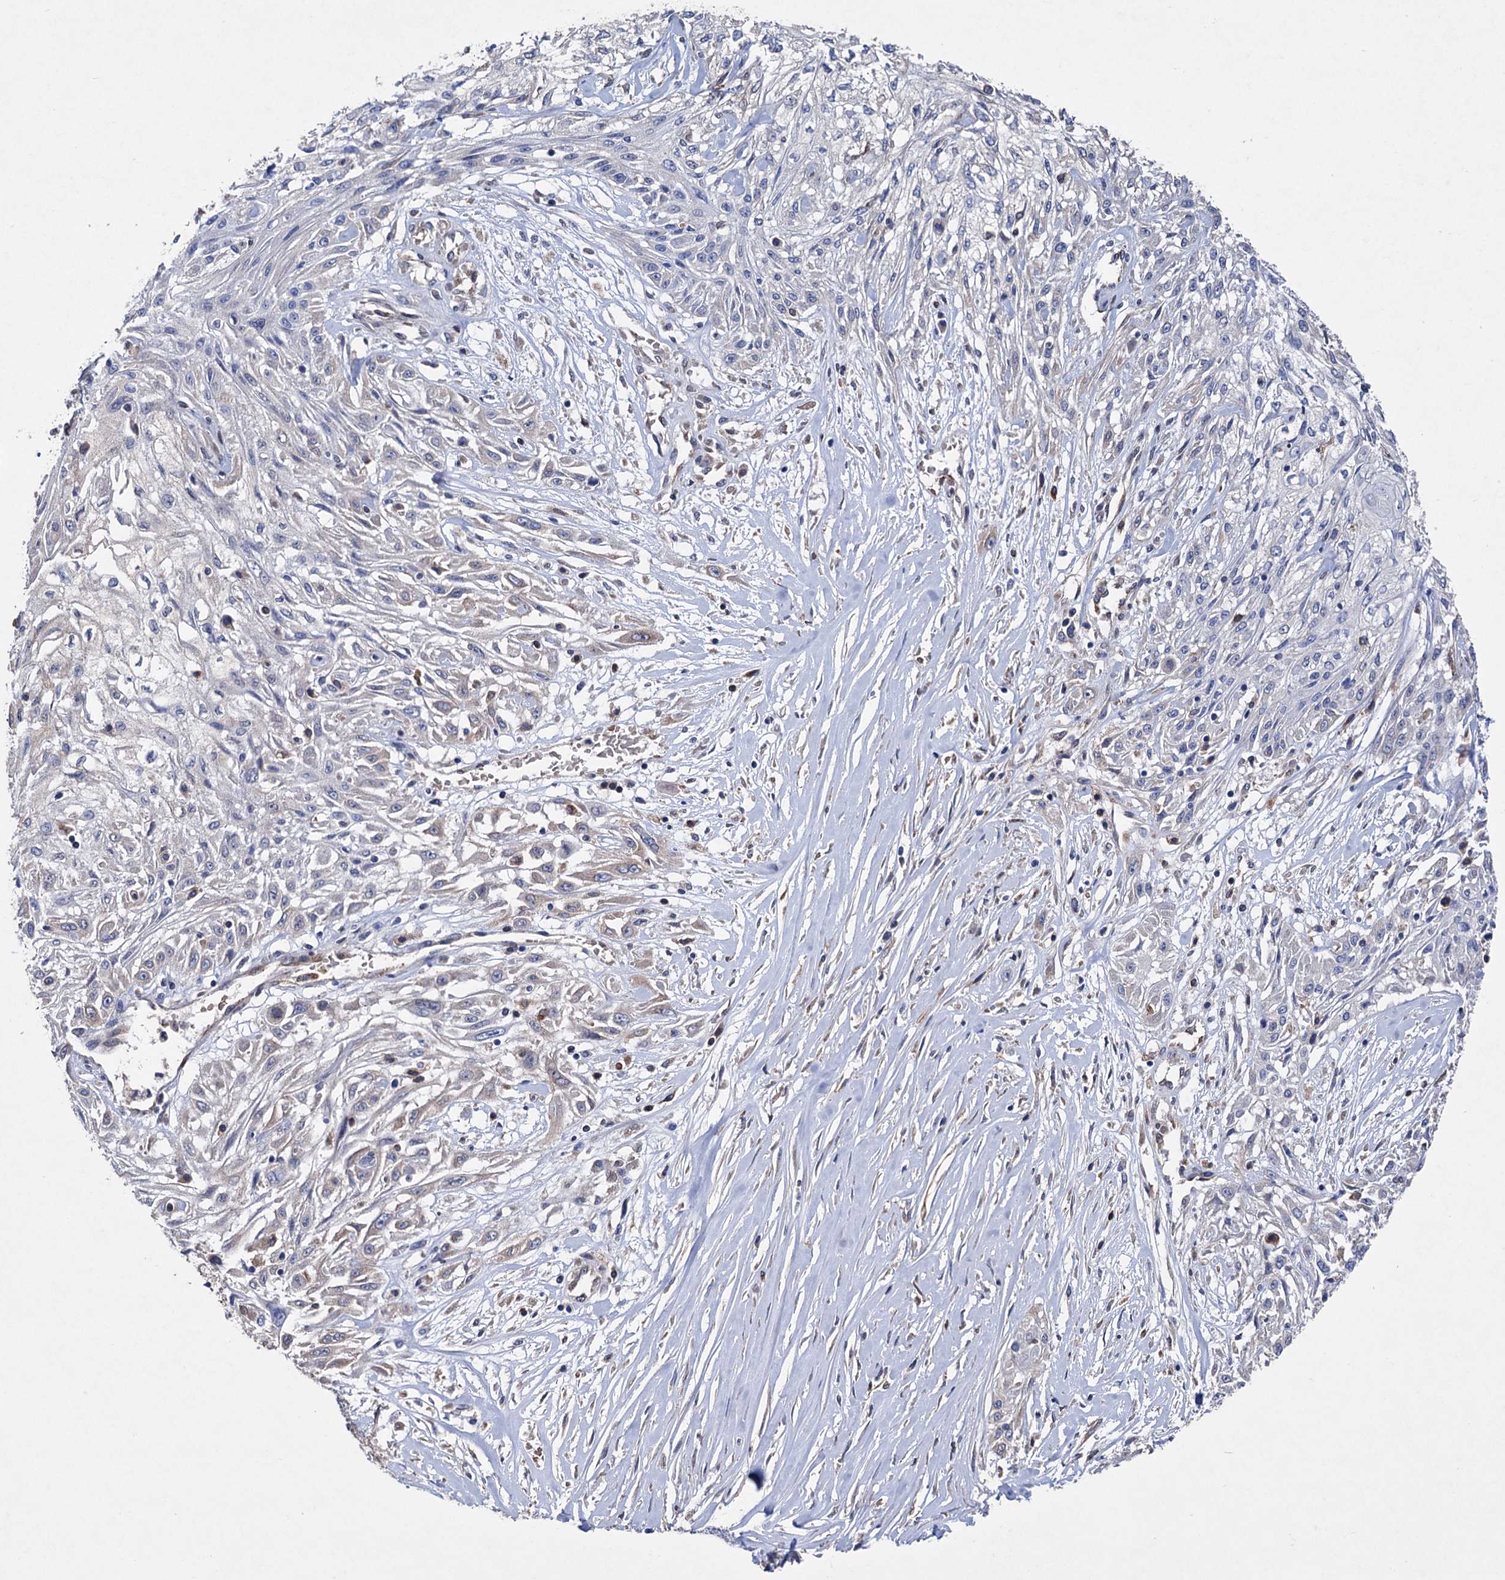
{"staining": {"intensity": "negative", "quantity": "none", "location": "none"}, "tissue": "skin cancer", "cell_type": "Tumor cells", "image_type": "cancer", "snomed": [{"axis": "morphology", "description": "Squamous cell carcinoma, NOS"}, {"axis": "morphology", "description": "Squamous cell carcinoma, metastatic, NOS"}, {"axis": "topography", "description": "Skin"}, {"axis": "topography", "description": "Lymph node"}], "caption": "This histopathology image is of skin squamous cell carcinoma stained with immunohistochemistry to label a protein in brown with the nuclei are counter-stained blue. There is no expression in tumor cells.", "gene": "STING1", "patient": {"sex": "male", "age": 75}}